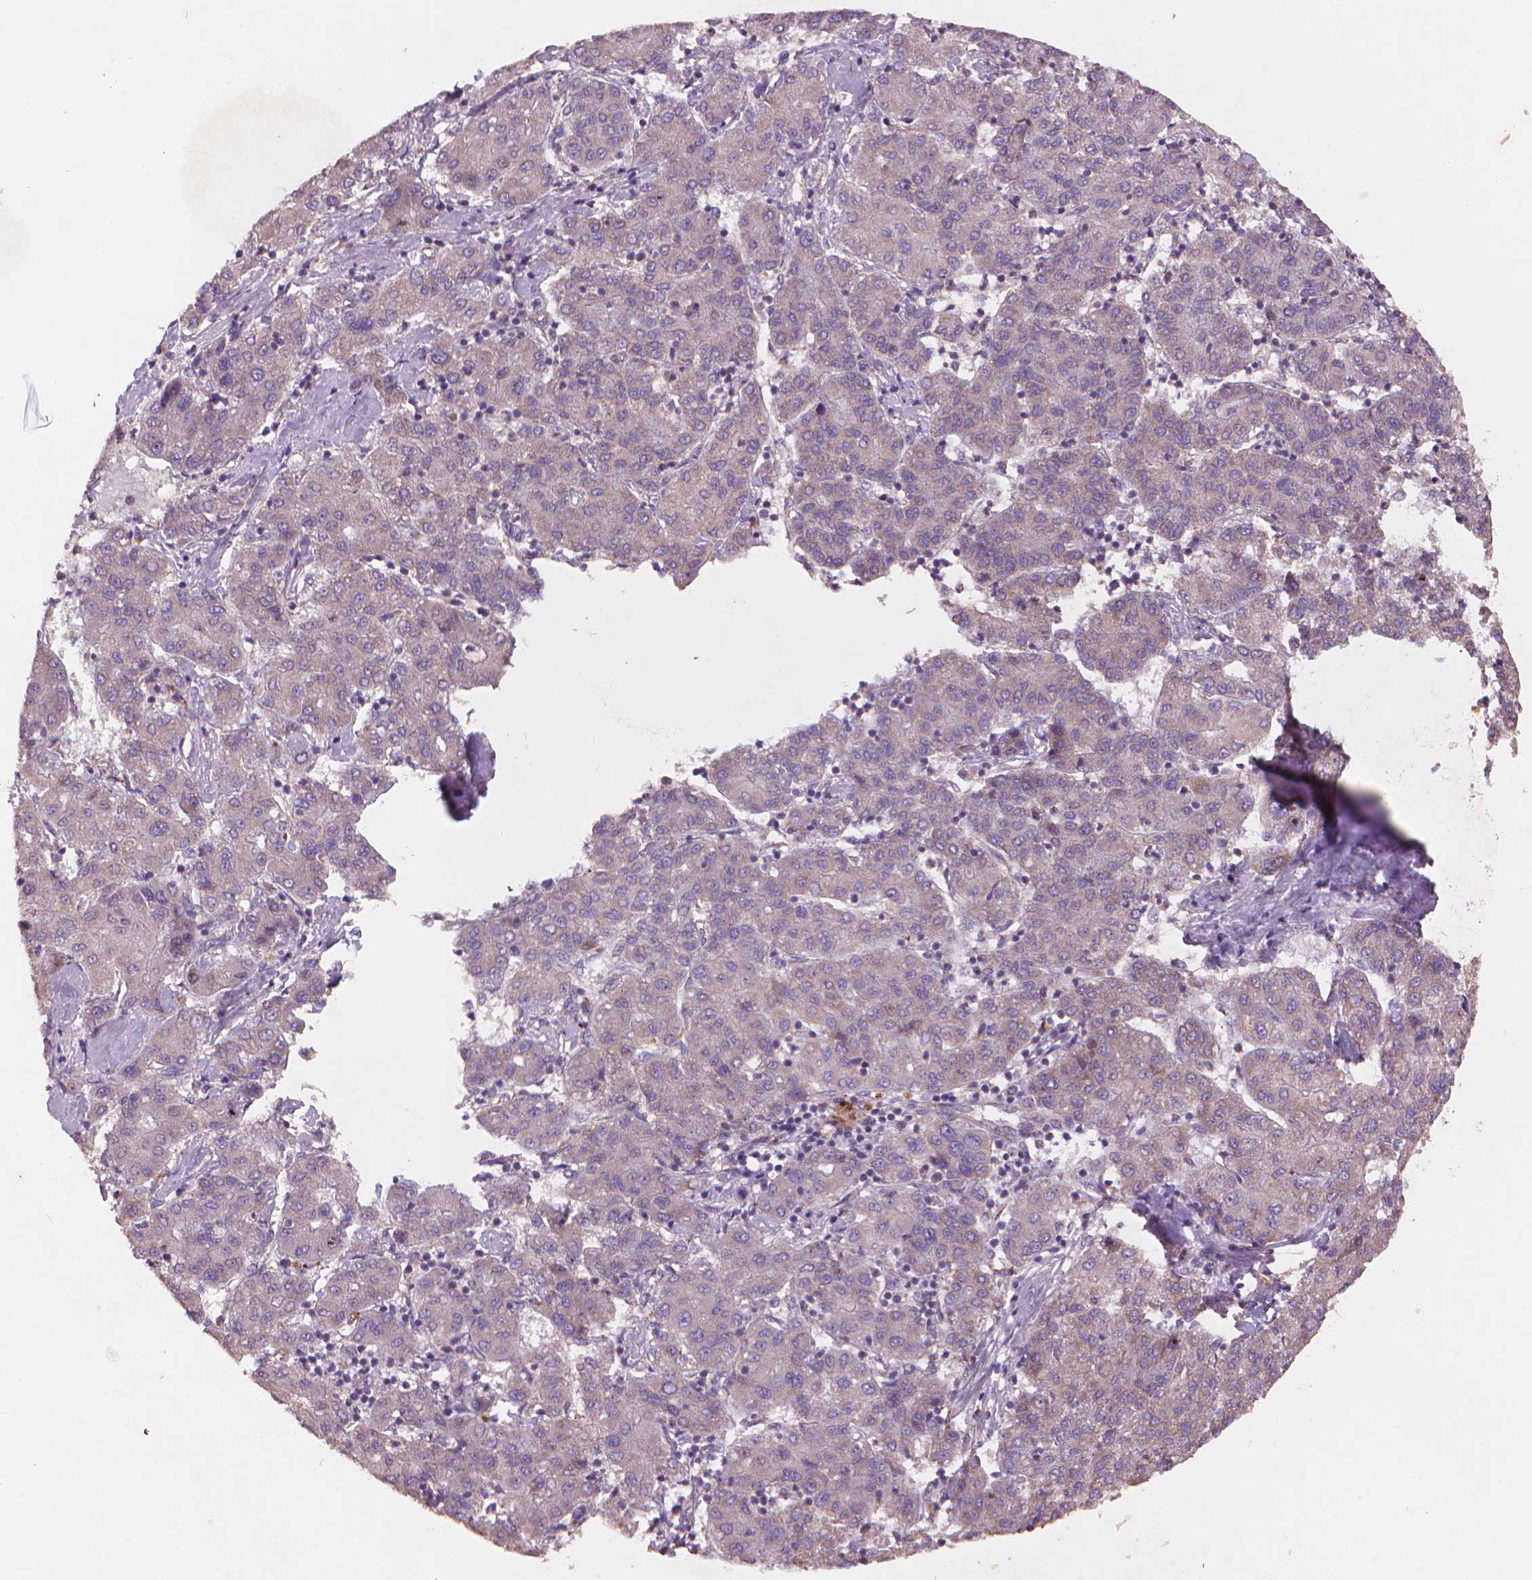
{"staining": {"intensity": "negative", "quantity": "none", "location": "none"}, "tissue": "liver cancer", "cell_type": "Tumor cells", "image_type": "cancer", "snomed": [{"axis": "morphology", "description": "Carcinoma, Hepatocellular, NOS"}, {"axis": "topography", "description": "Liver"}], "caption": "Immunohistochemistry (IHC) photomicrograph of neoplastic tissue: liver cancer stained with DAB shows no significant protein staining in tumor cells.", "gene": "NLRX1", "patient": {"sex": "male", "age": 65}}